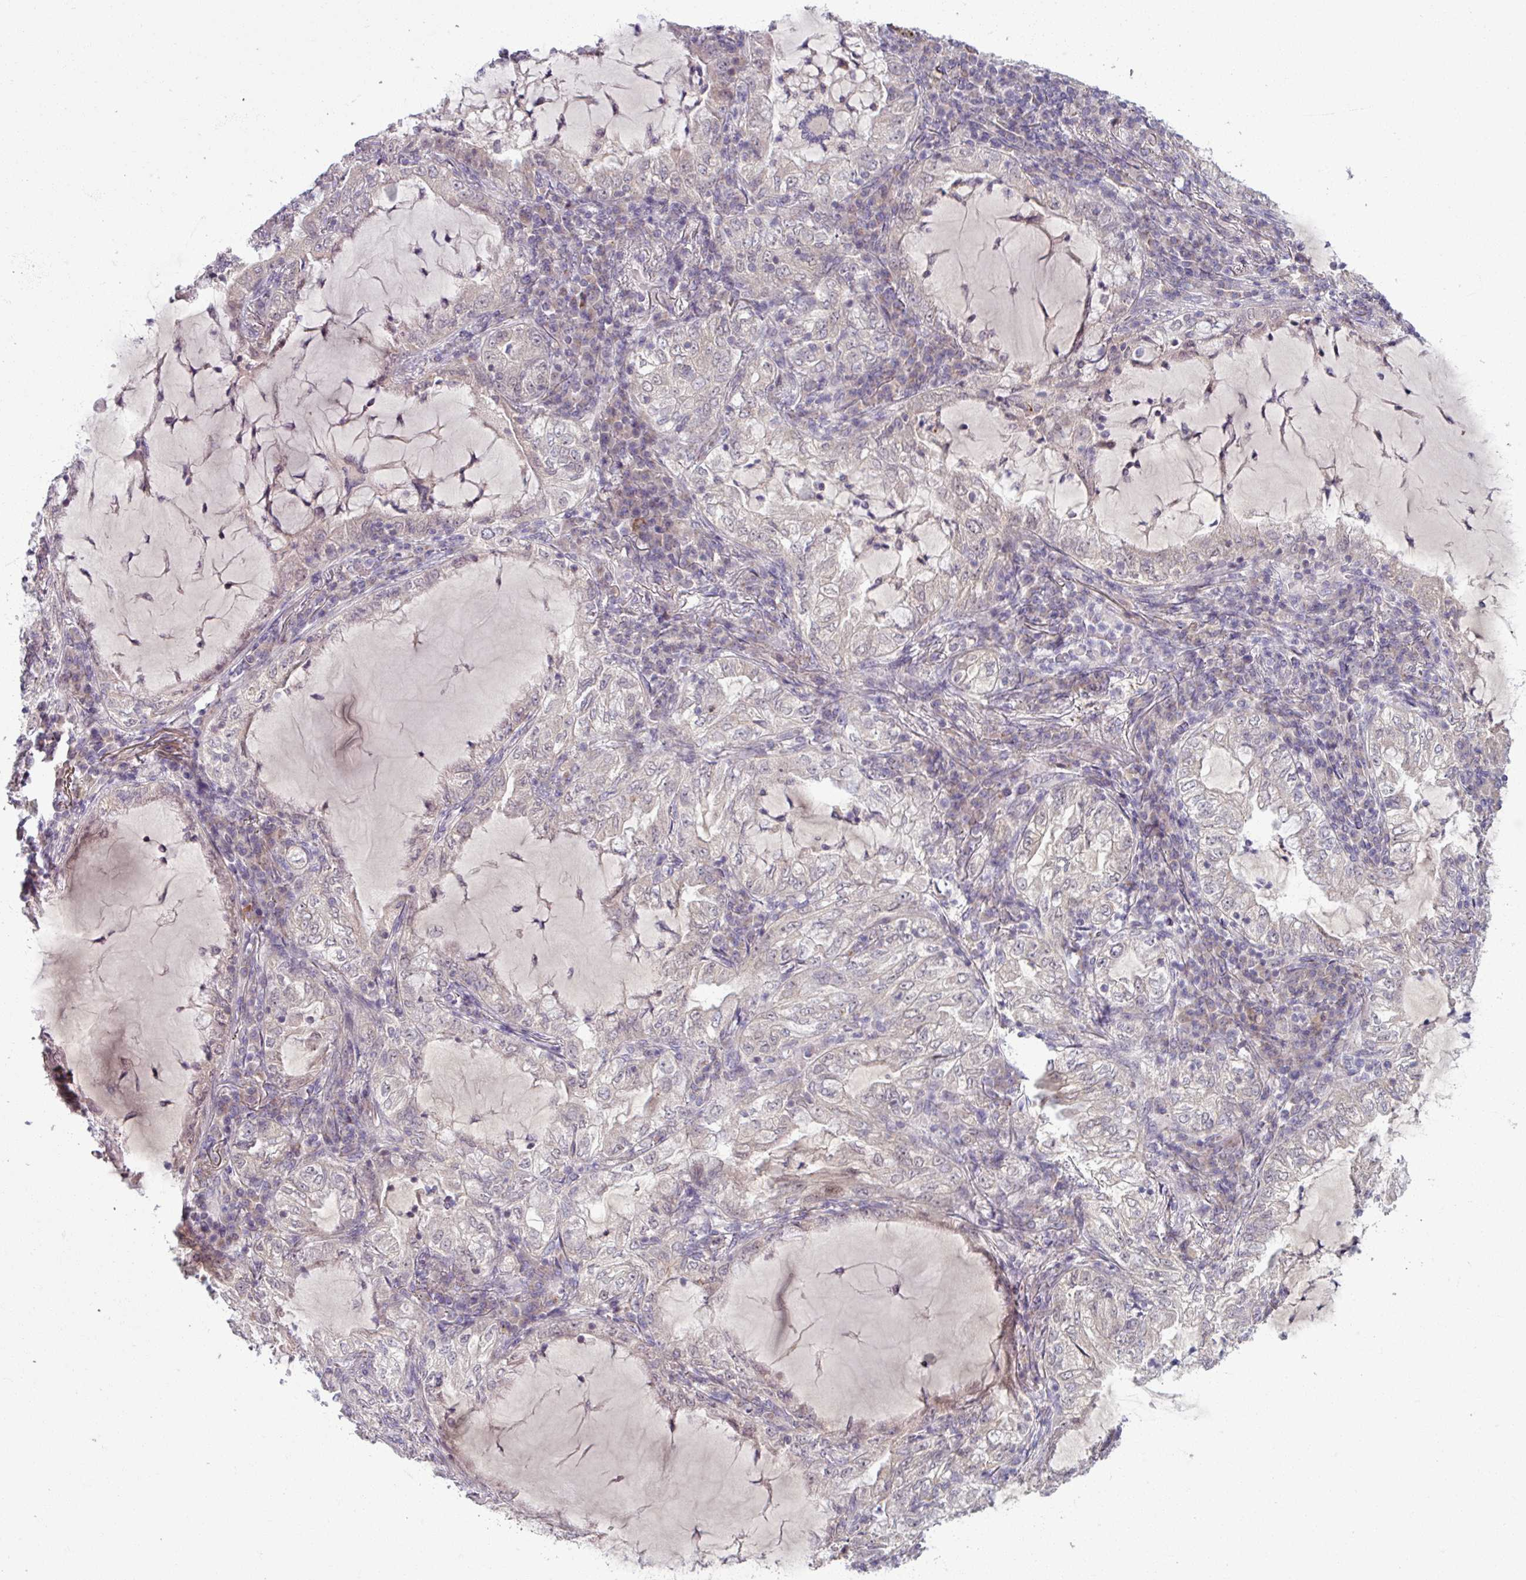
{"staining": {"intensity": "negative", "quantity": "none", "location": "none"}, "tissue": "lung cancer", "cell_type": "Tumor cells", "image_type": "cancer", "snomed": [{"axis": "morphology", "description": "Adenocarcinoma, NOS"}, {"axis": "topography", "description": "Lung"}], "caption": "There is no significant staining in tumor cells of lung cancer (adenocarcinoma).", "gene": "OGFOD3", "patient": {"sex": "female", "age": 73}}